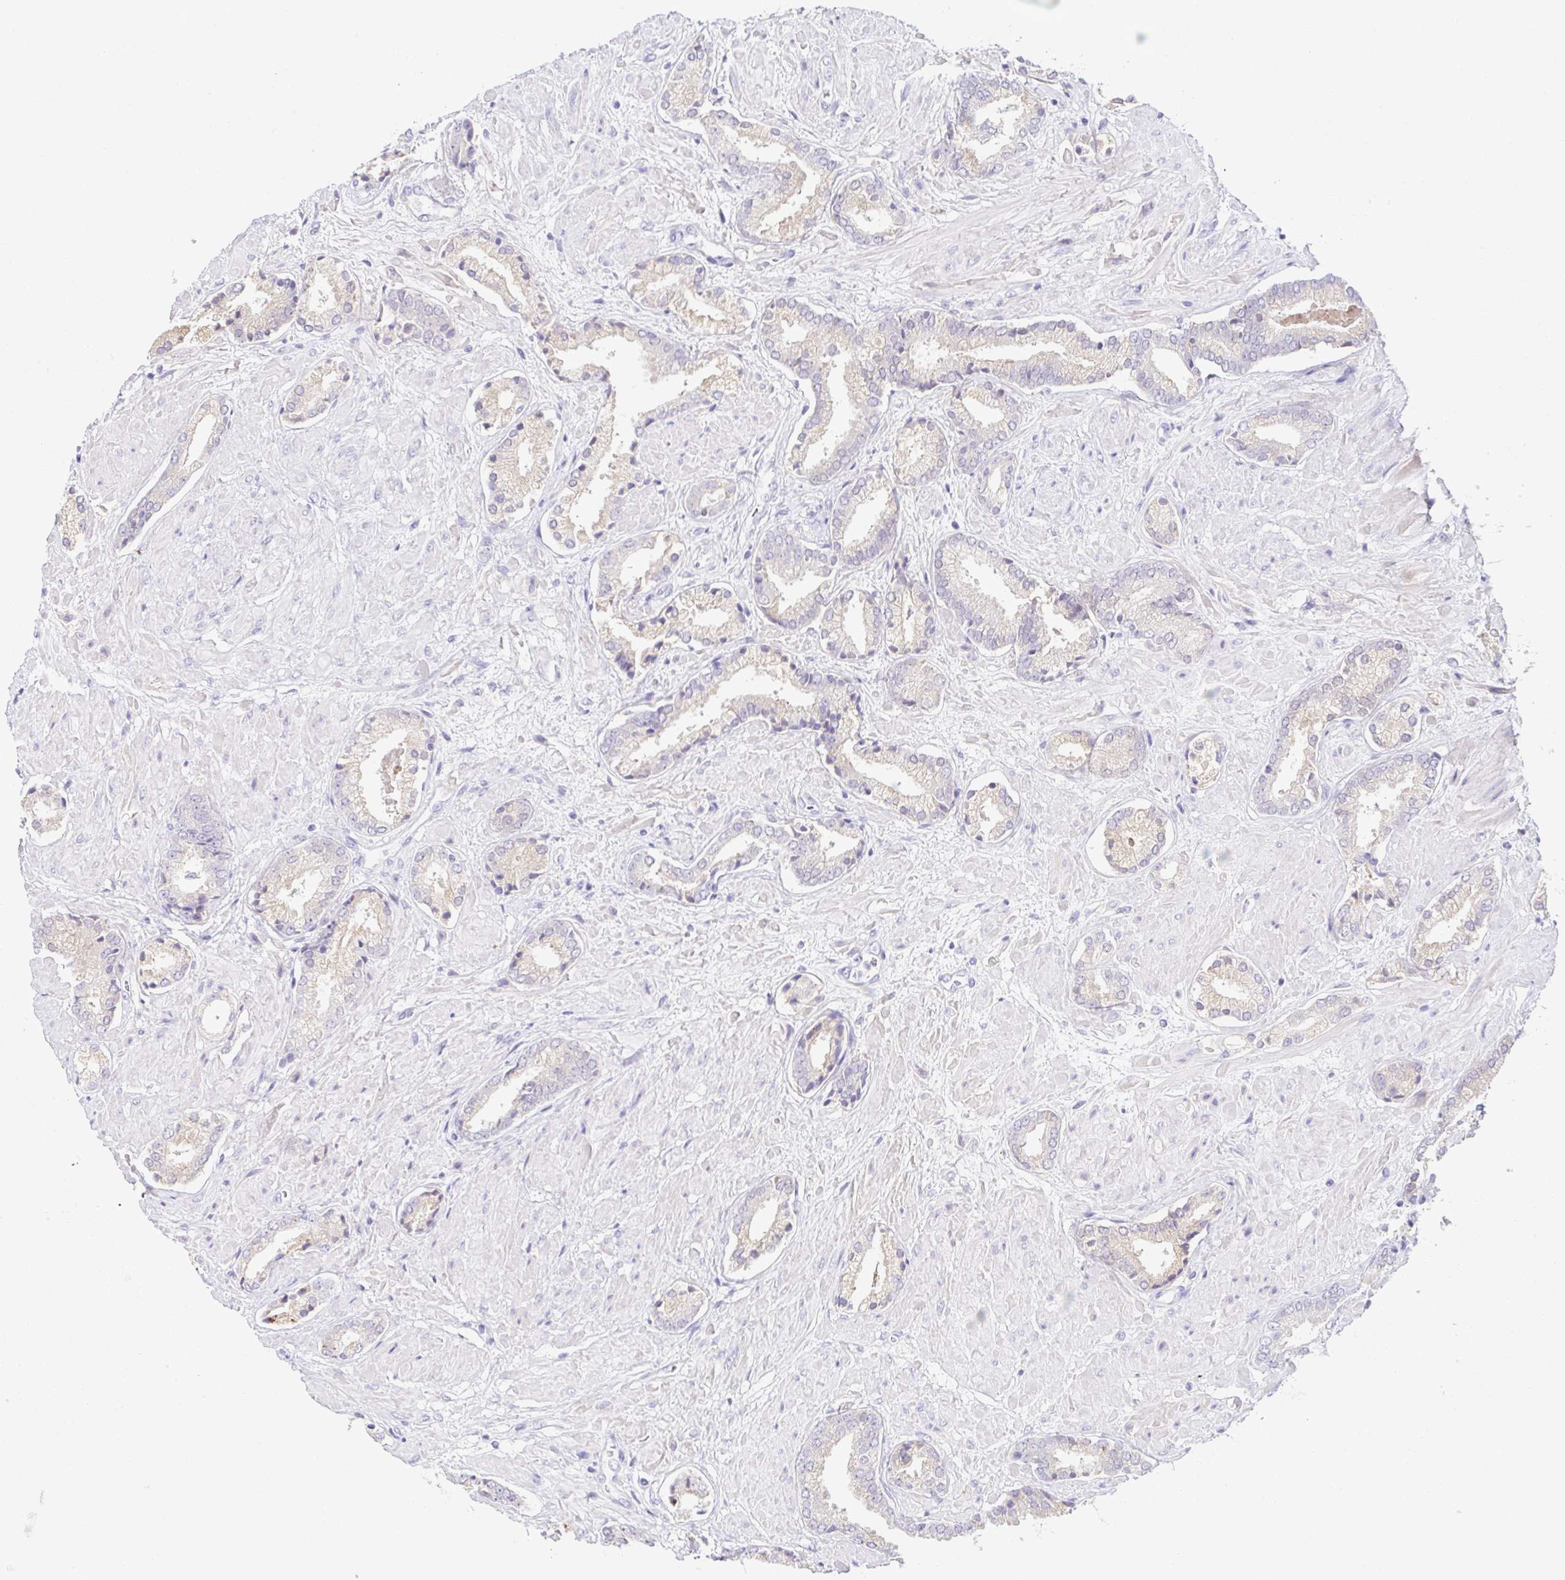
{"staining": {"intensity": "weak", "quantity": "<25%", "location": "cytoplasmic/membranous"}, "tissue": "prostate cancer", "cell_type": "Tumor cells", "image_type": "cancer", "snomed": [{"axis": "morphology", "description": "Adenocarcinoma, High grade"}, {"axis": "topography", "description": "Prostate"}], "caption": "Prostate cancer (high-grade adenocarcinoma) was stained to show a protein in brown. There is no significant positivity in tumor cells.", "gene": "A1BG", "patient": {"sex": "male", "age": 56}}